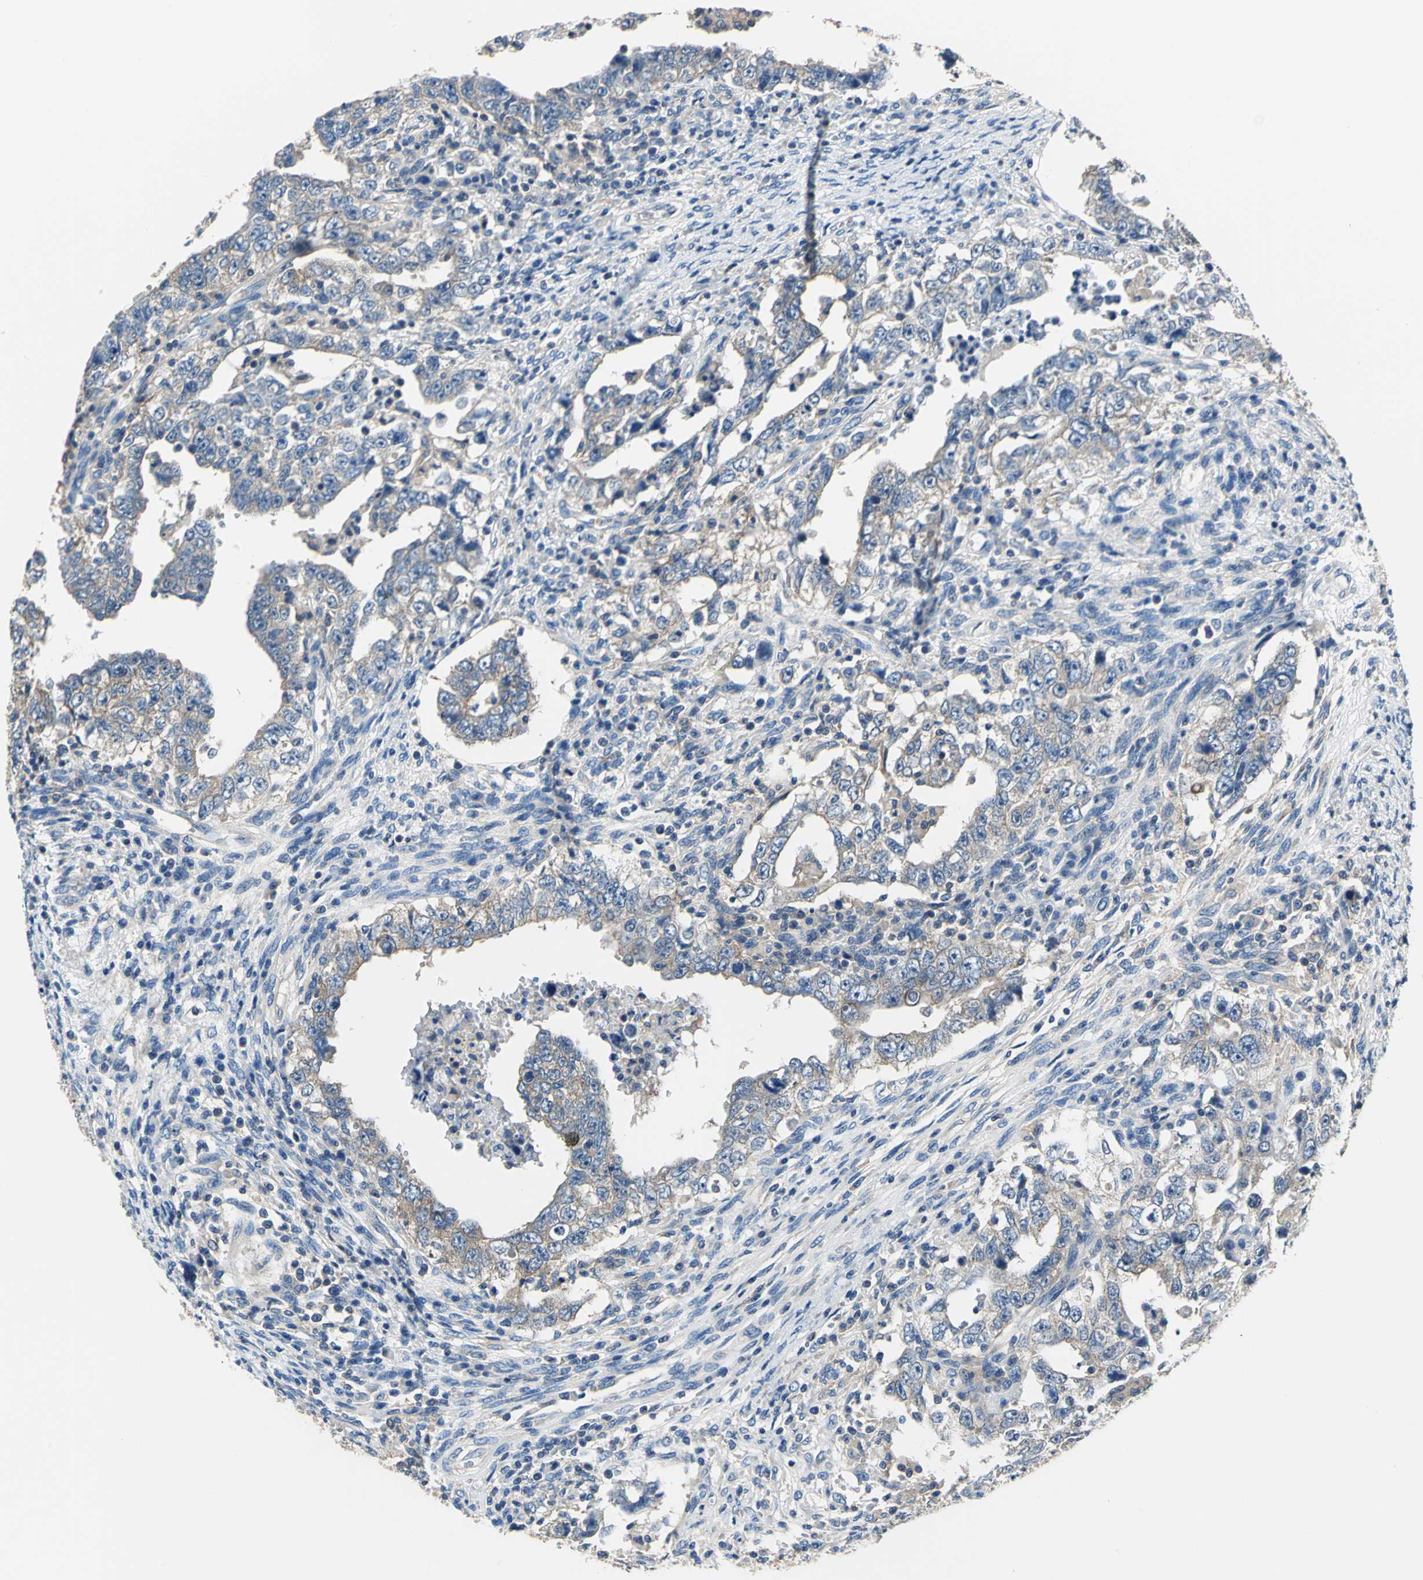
{"staining": {"intensity": "weak", "quantity": ">75%", "location": "cytoplasmic/membranous"}, "tissue": "testis cancer", "cell_type": "Tumor cells", "image_type": "cancer", "snomed": [{"axis": "morphology", "description": "Carcinoma, Embryonal, NOS"}, {"axis": "topography", "description": "Testis"}], "caption": "Testis embryonal carcinoma stained with a protein marker reveals weak staining in tumor cells.", "gene": "DDX3Y", "patient": {"sex": "male", "age": 26}}